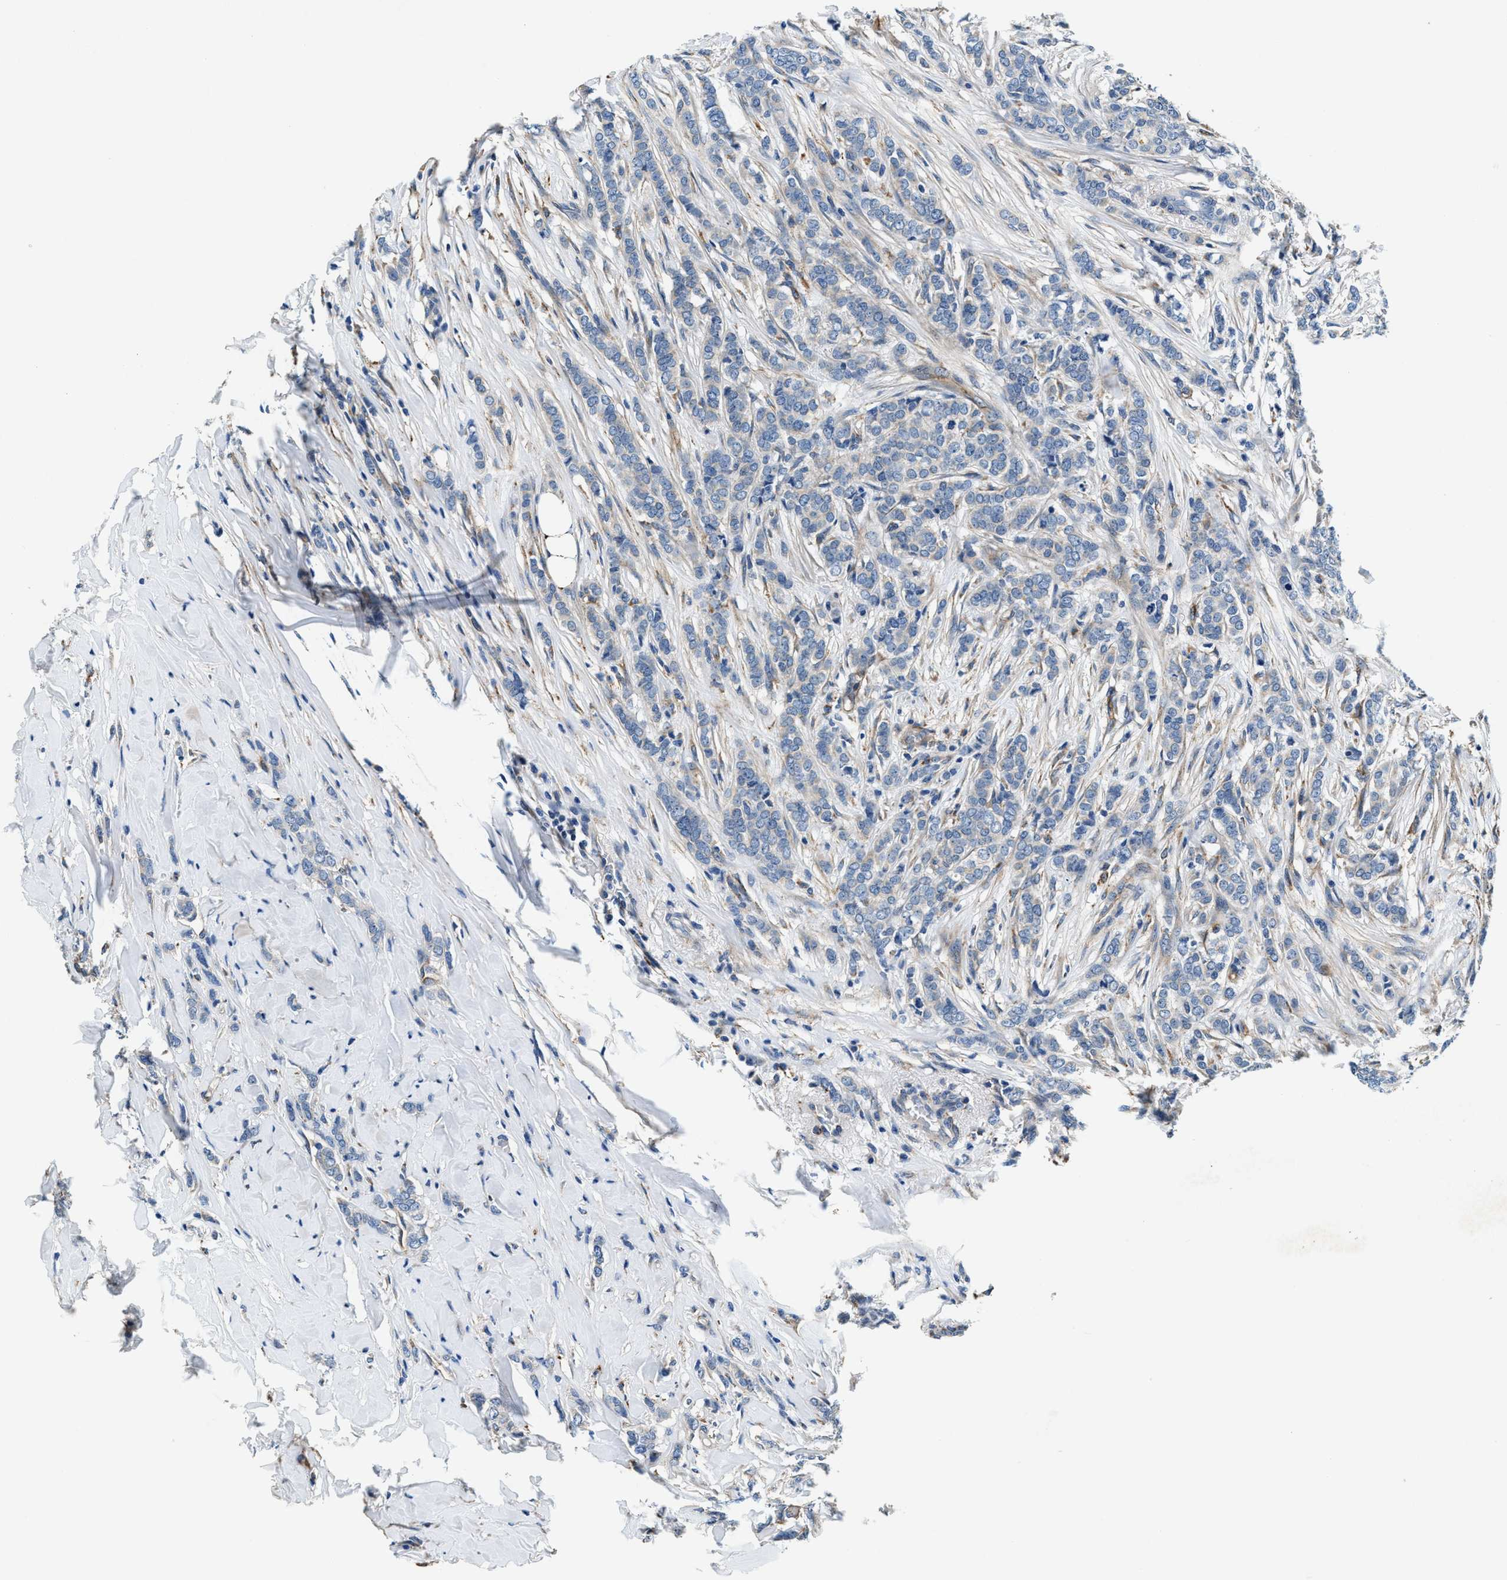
{"staining": {"intensity": "weak", "quantity": "<25%", "location": "cytoplasmic/membranous"}, "tissue": "breast cancer", "cell_type": "Tumor cells", "image_type": "cancer", "snomed": [{"axis": "morphology", "description": "Lobular carcinoma"}, {"axis": "topography", "description": "Skin"}, {"axis": "topography", "description": "Breast"}], "caption": "Immunohistochemistry (IHC) photomicrograph of neoplastic tissue: breast cancer stained with DAB (3,3'-diaminobenzidine) demonstrates no significant protein positivity in tumor cells. Nuclei are stained in blue.", "gene": "PRTFDC1", "patient": {"sex": "female", "age": 46}}